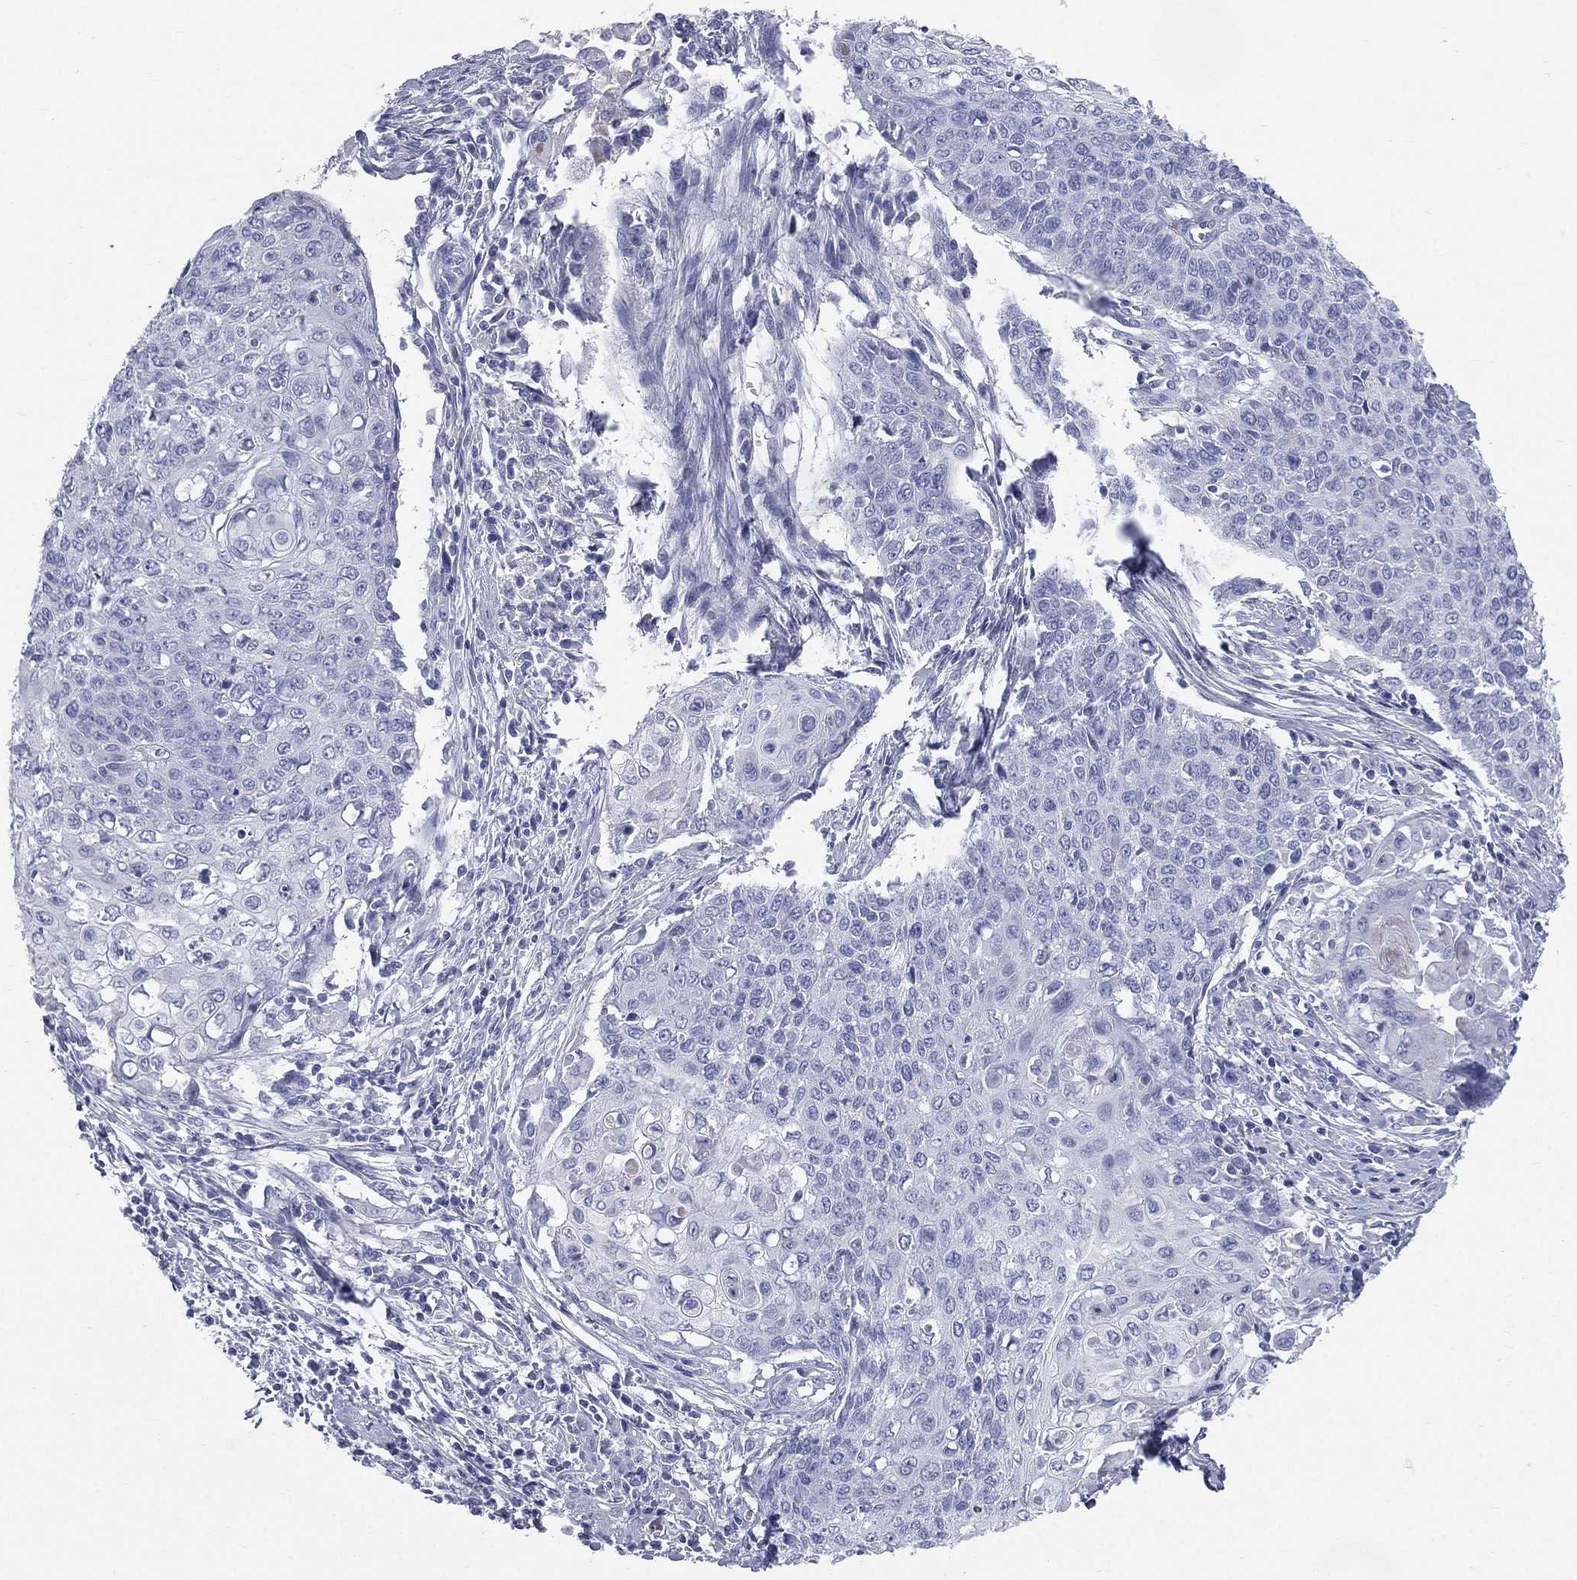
{"staining": {"intensity": "negative", "quantity": "none", "location": "none"}, "tissue": "cervical cancer", "cell_type": "Tumor cells", "image_type": "cancer", "snomed": [{"axis": "morphology", "description": "Squamous cell carcinoma, NOS"}, {"axis": "topography", "description": "Cervix"}], "caption": "Human squamous cell carcinoma (cervical) stained for a protein using immunohistochemistry (IHC) exhibits no positivity in tumor cells.", "gene": "HP", "patient": {"sex": "female", "age": 39}}